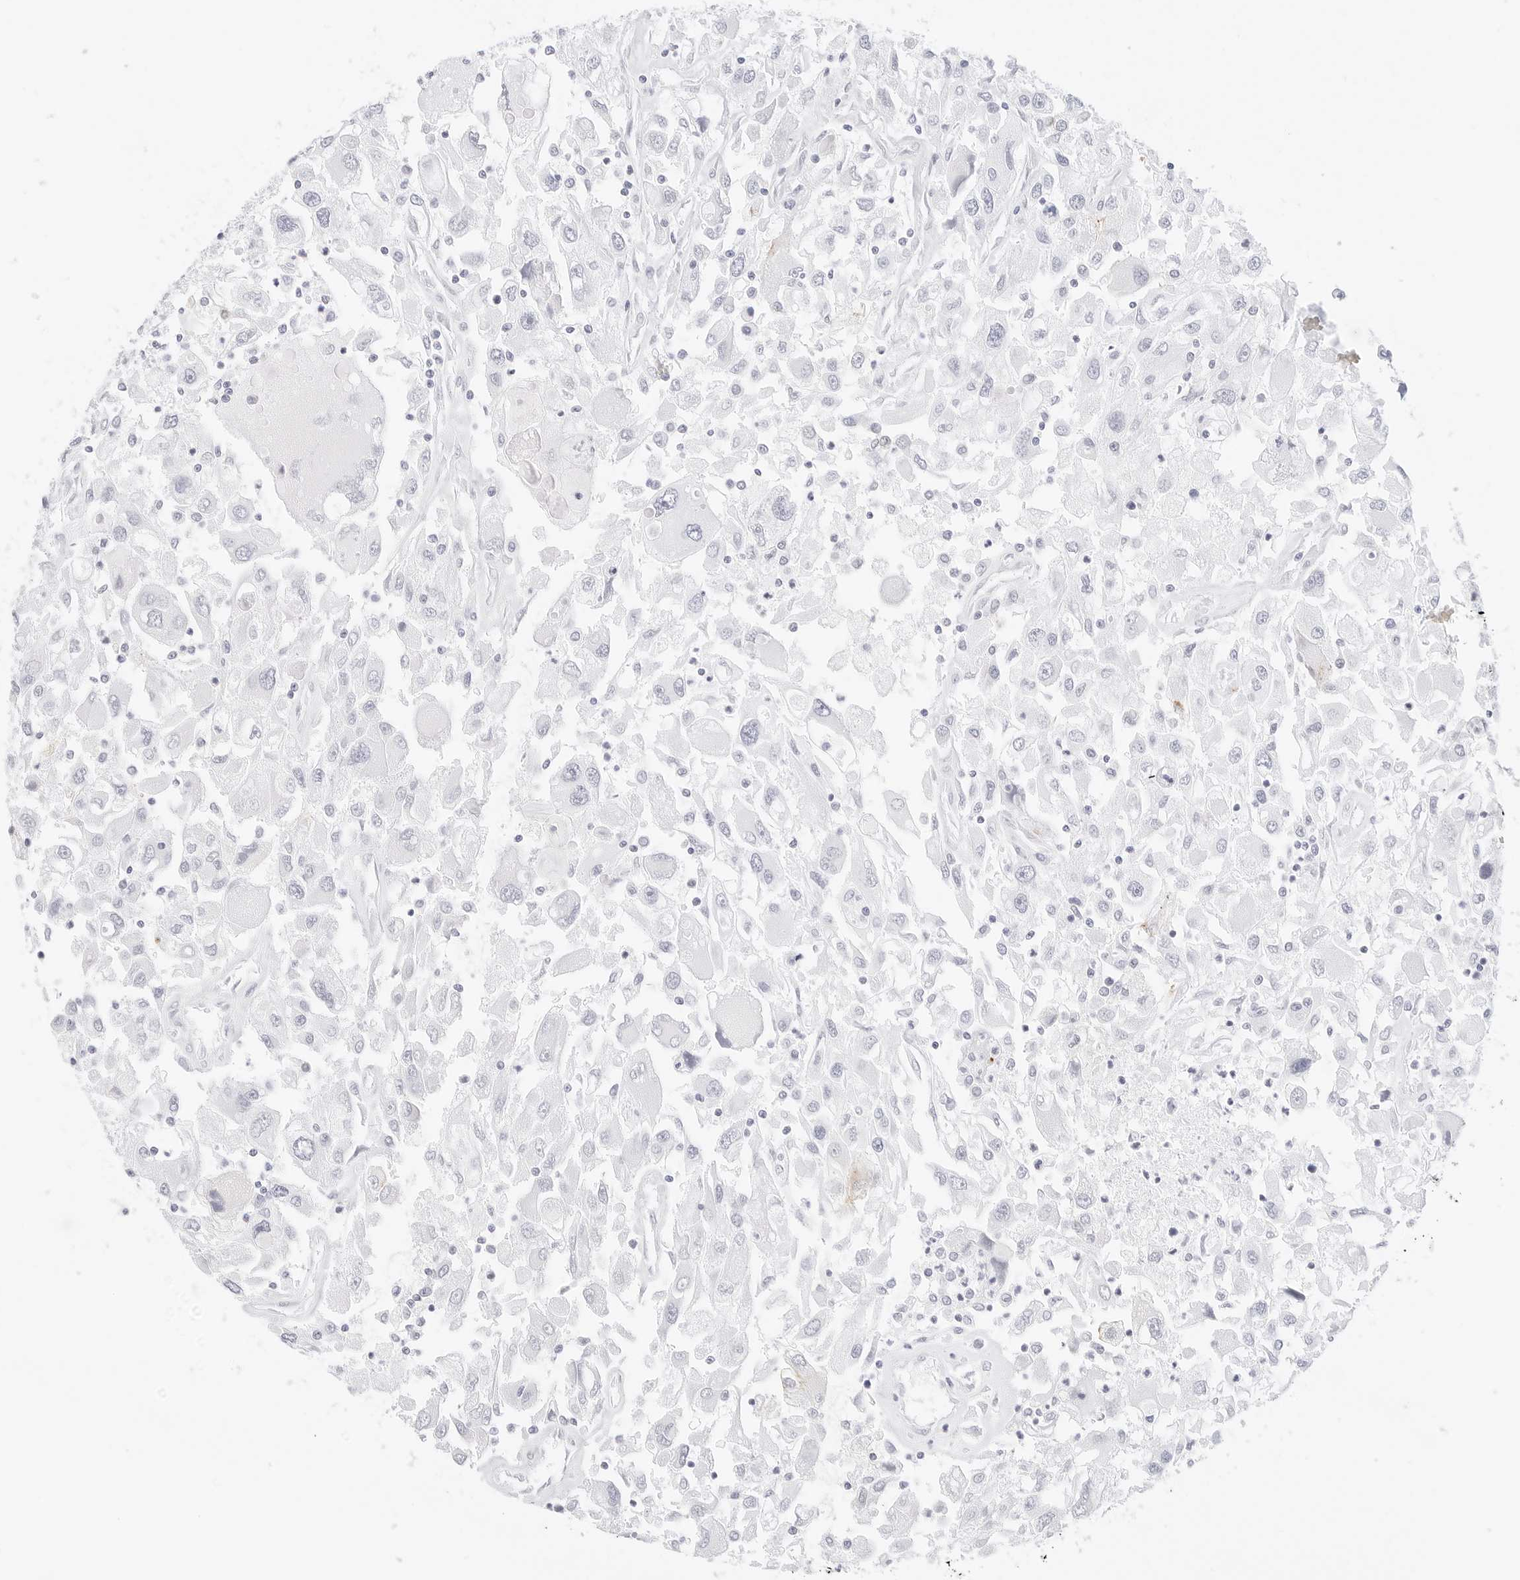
{"staining": {"intensity": "negative", "quantity": "none", "location": "none"}, "tissue": "renal cancer", "cell_type": "Tumor cells", "image_type": "cancer", "snomed": [{"axis": "morphology", "description": "Adenocarcinoma, NOS"}, {"axis": "topography", "description": "Kidney"}], "caption": "There is no significant staining in tumor cells of renal cancer.", "gene": "CDH1", "patient": {"sex": "female", "age": 52}}